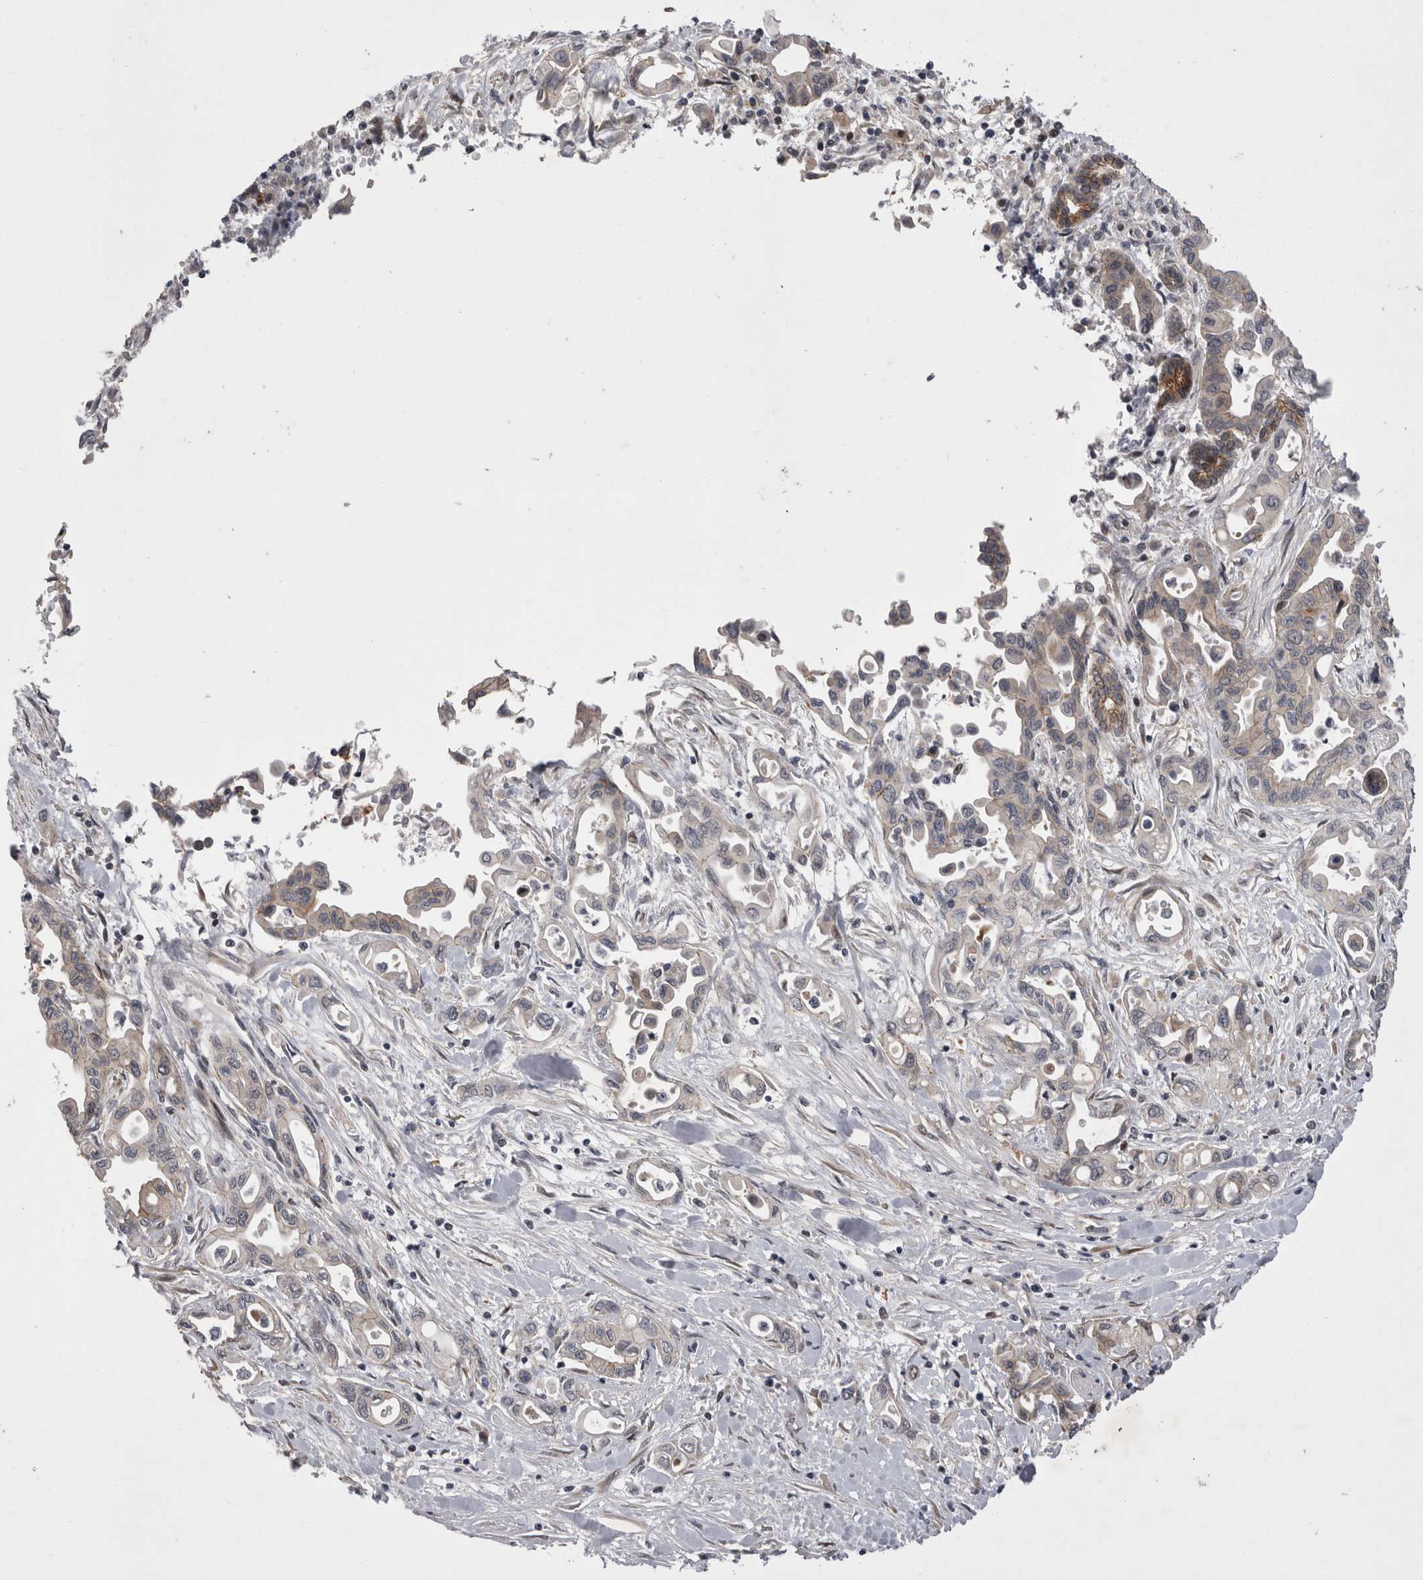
{"staining": {"intensity": "weak", "quantity": "25%-75%", "location": "cytoplasmic/membranous"}, "tissue": "pancreatic cancer", "cell_type": "Tumor cells", "image_type": "cancer", "snomed": [{"axis": "morphology", "description": "Adenocarcinoma, NOS"}, {"axis": "topography", "description": "Pancreas"}], "caption": "Immunohistochemistry (DAB (3,3'-diaminobenzidine)) staining of pancreatic cancer (adenocarcinoma) shows weak cytoplasmic/membranous protein expression in about 25%-75% of tumor cells.", "gene": "NENF", "patient": {"sex": "female", "age": 57}}